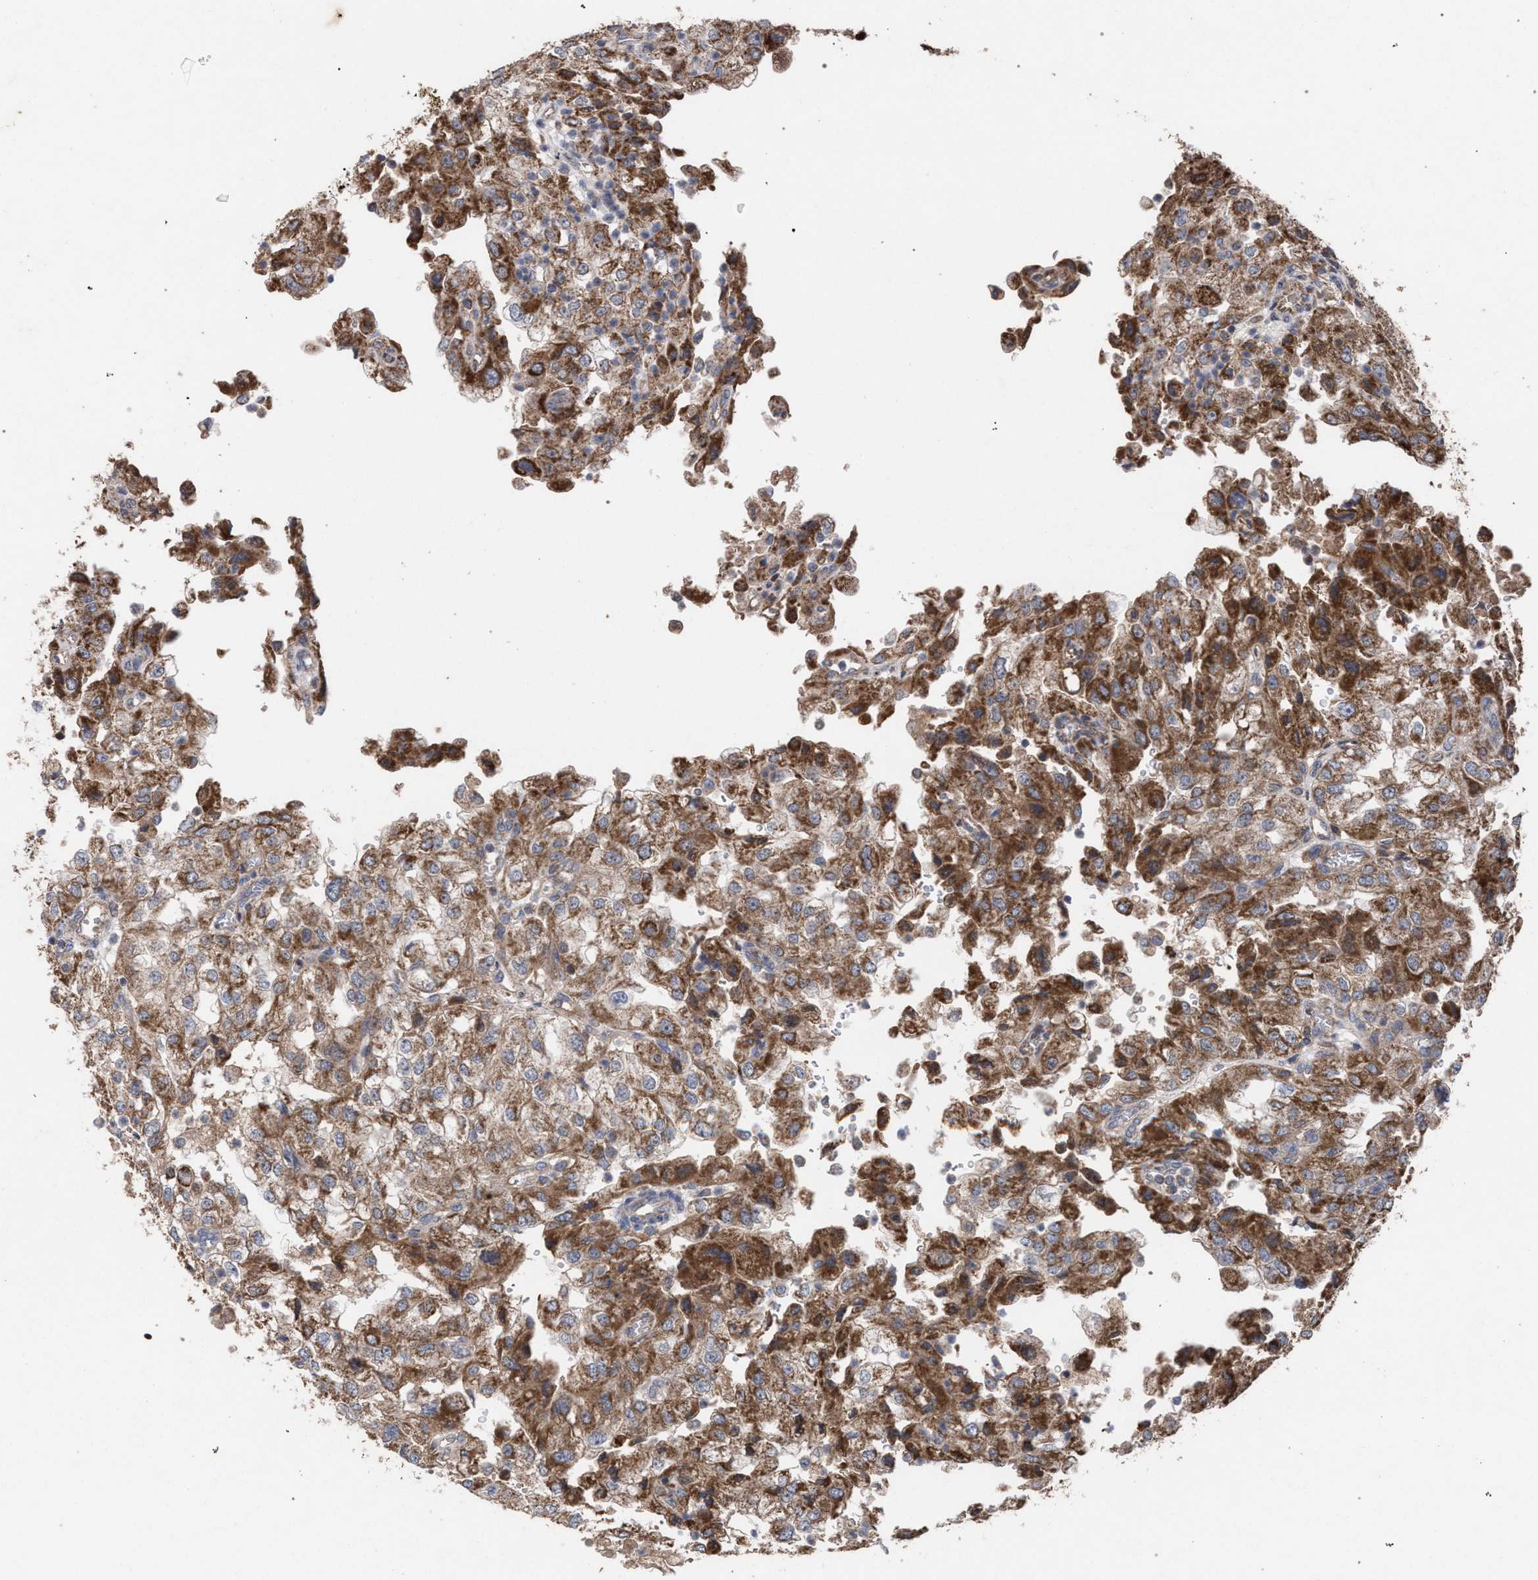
{"staining": {"intensity": "moderate", "quantity": ">75%", "location": "cytoplasmic/membranous"}, "tissue": "renal cancer", "cell_type": "Tumor cells", "image_type": "cancer", "snomed": [{"axis": "morphology", "description": "Adenocarcinoma, NOS"}, {"axis": "topography", "description": "Kidney"}], "caption": "The photomicrograph displays immunohistochemical staining of adenocarcinoma (renal). There is moderate cytoplasmic/membranous staining is identified in approximately >75% of tumor cells.", "gene": "BCL2L12", "patient": {"sex": "female", "age": 54}}